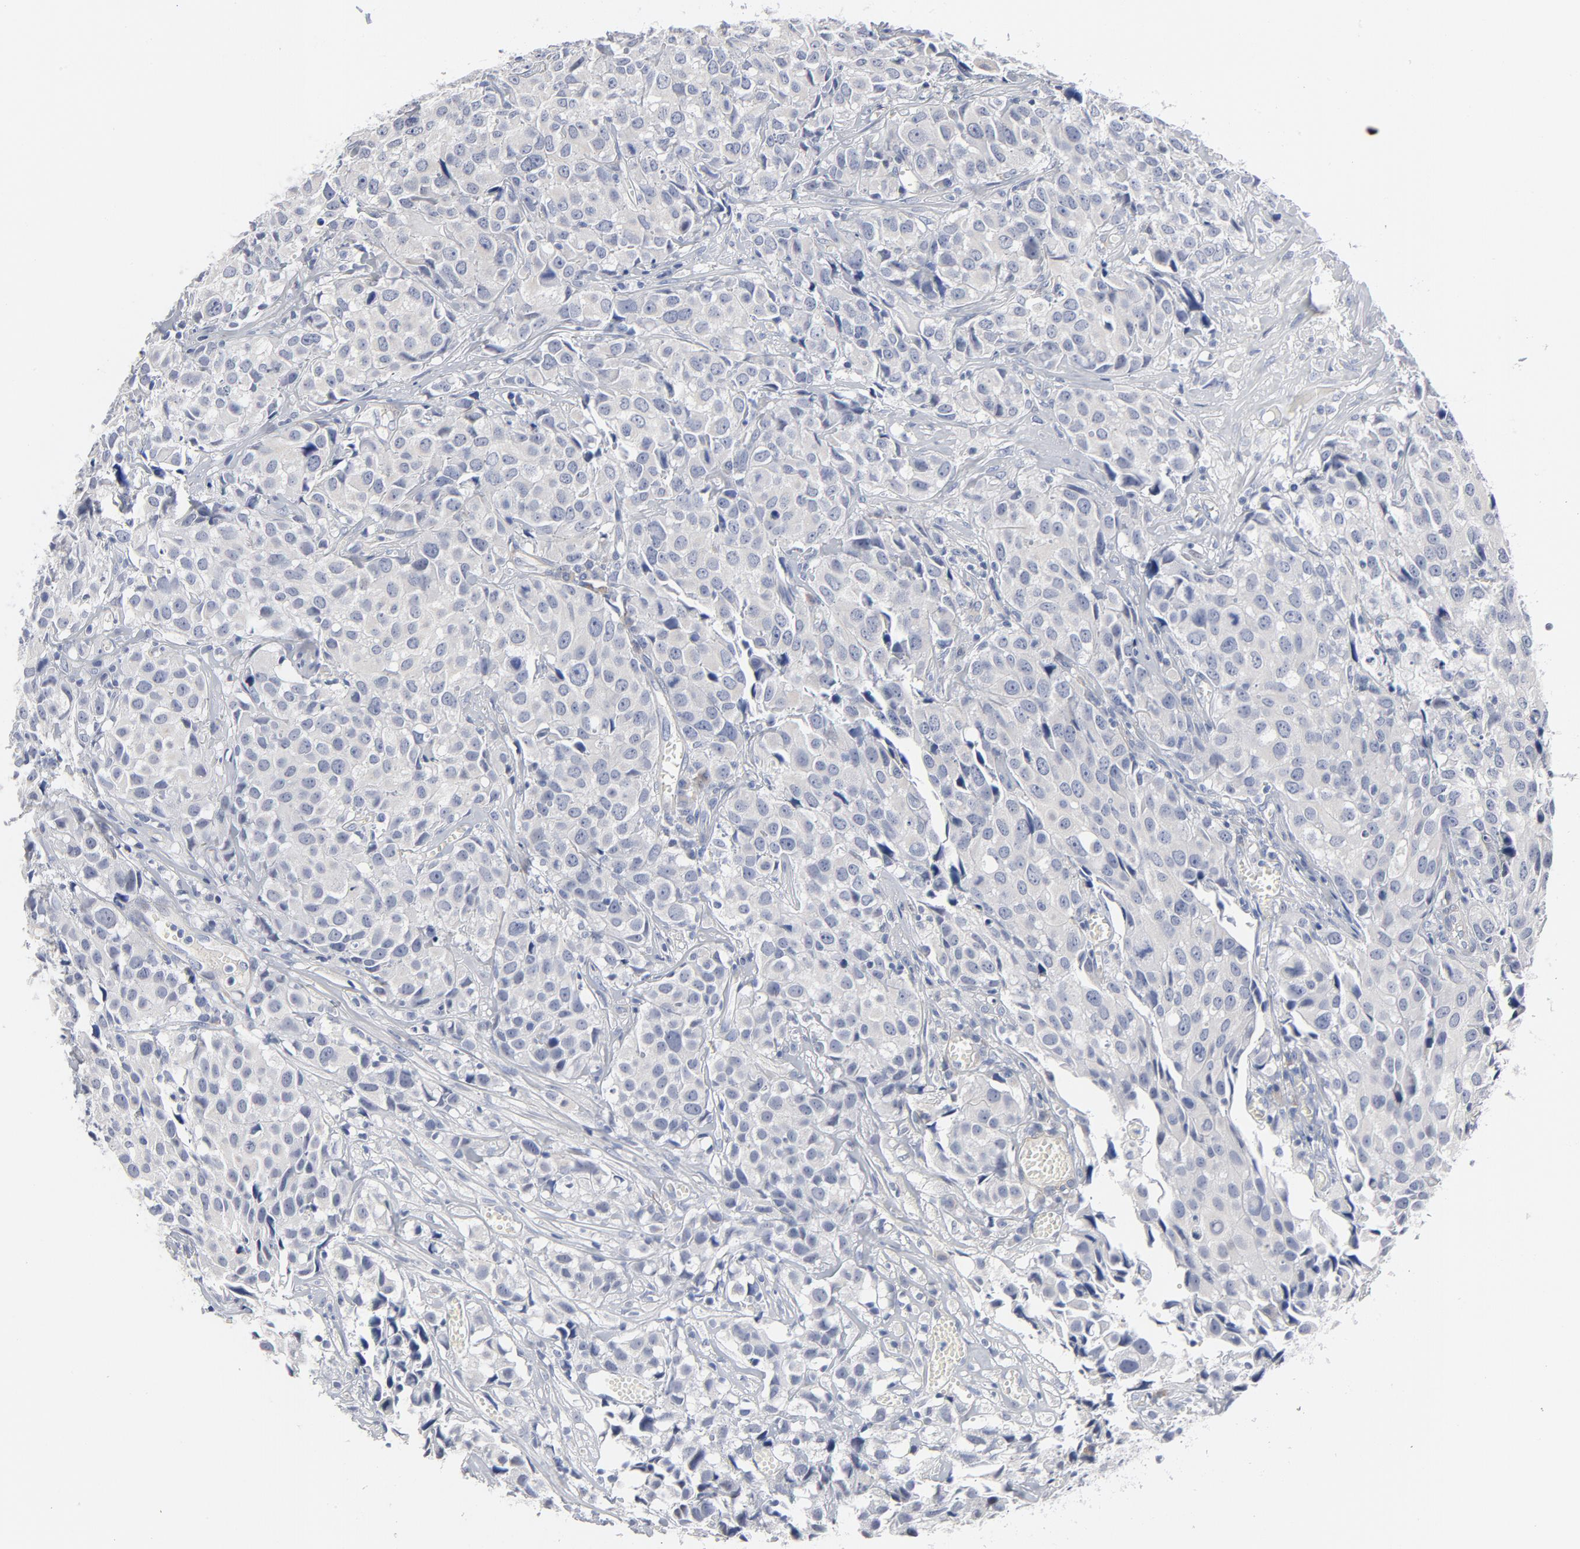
{"staining": {"intensity": "negative", "quantity": "none", "location": "none"}, "tissue": "urothelial cancer", "cell_type": "Tumor cells", "image_type": "cancer", "snomed": [{"axis": "morphology", "description": "Urothelial carcinoma, High grade"}, {"axis": "topography", "description": "Urinary bladder"}], "caption": "An image of human urothelial cancer is negative for staining in tumor cells.", "gene": "KCNK13", "patient": {"sex": "female", "age": 75}}